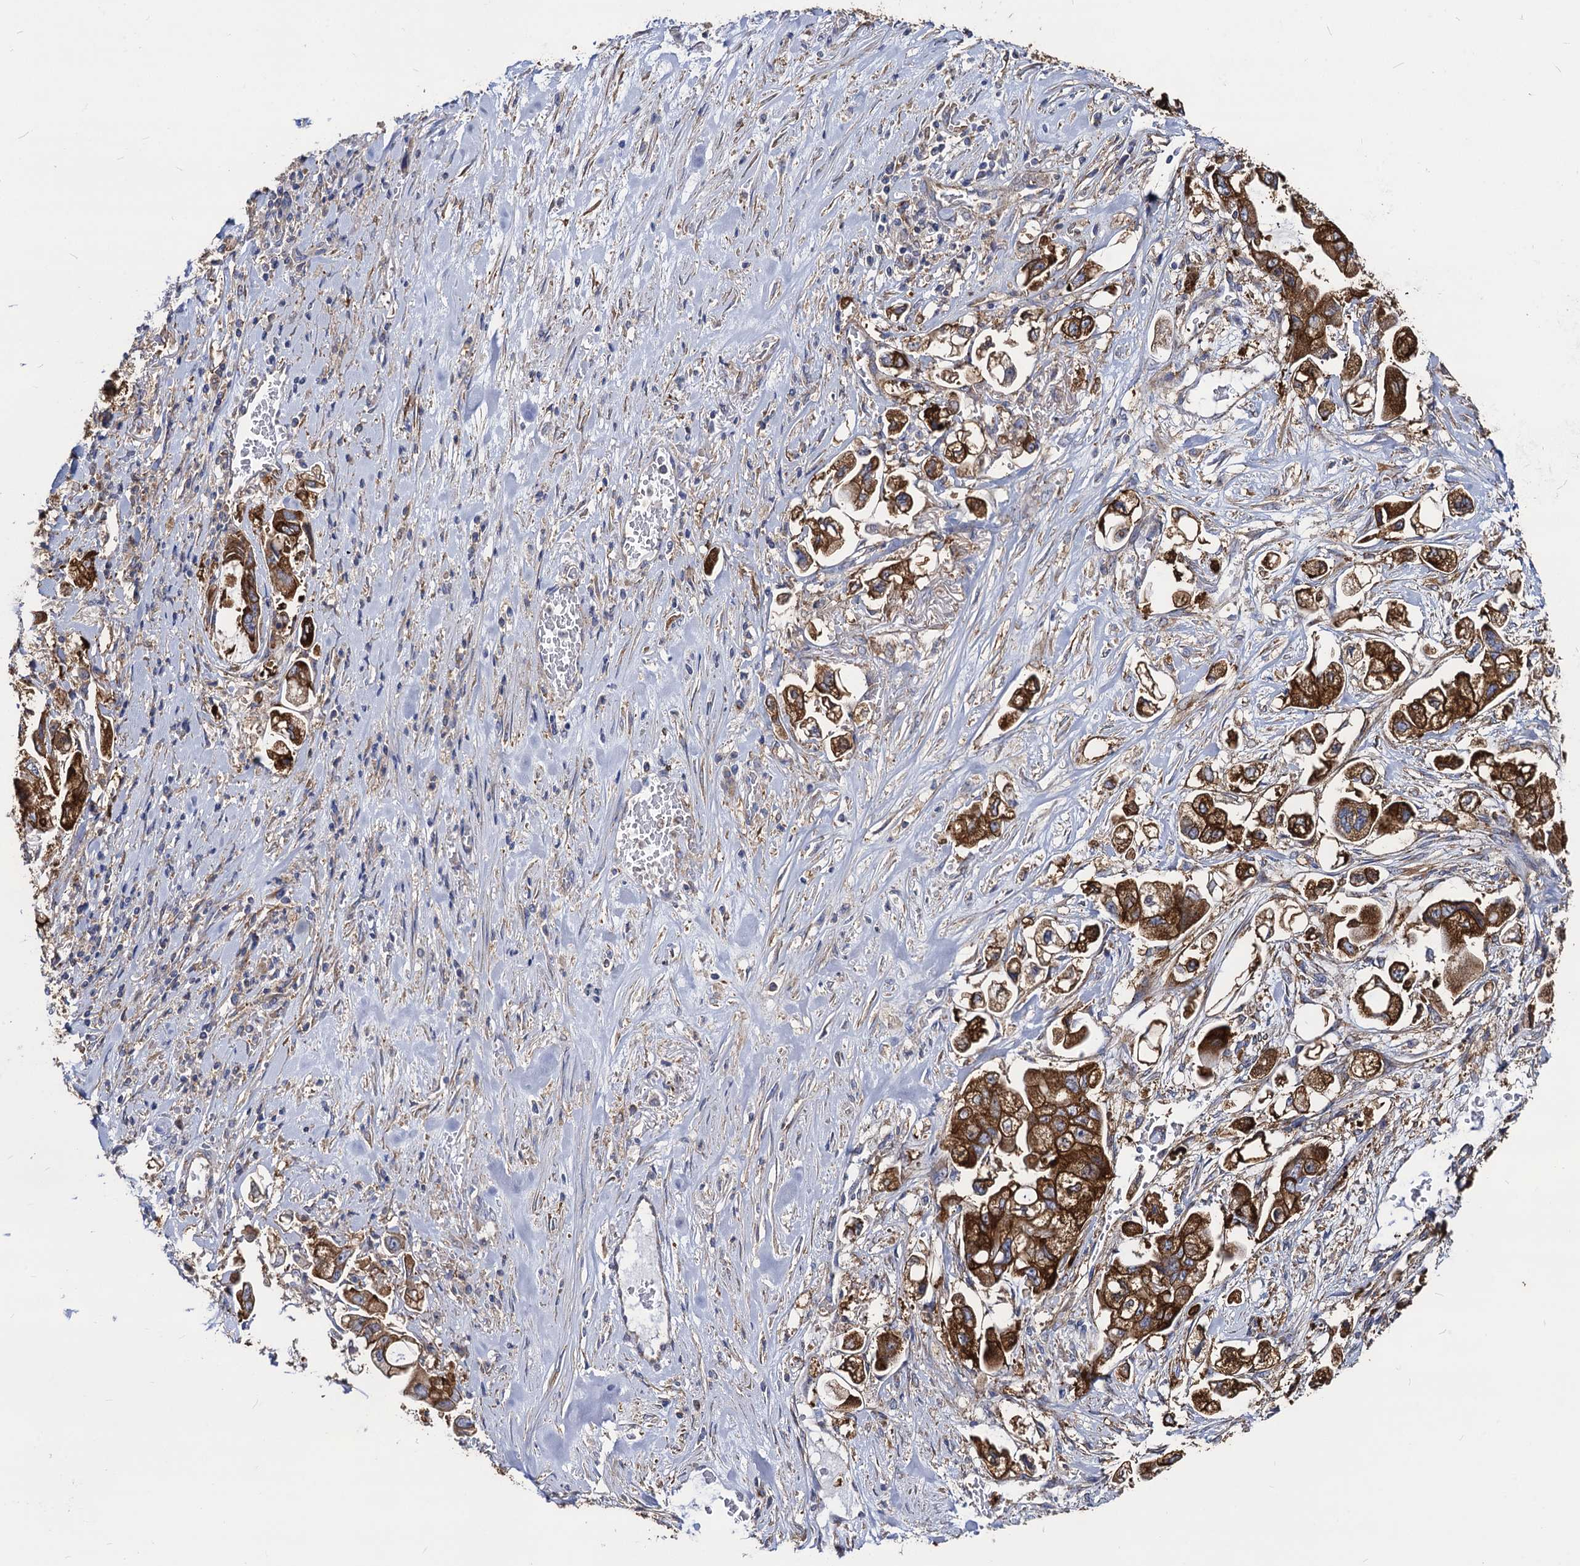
{"staining": {"intensity": "strong", "quantity": ">75%", "location": "cytoplasmic/membranous"}, "tissue": "stomach cancer", "cell_type": "Tumor cells", "image_type": "cancer", "snomed": [{"axis": "morphology", "description": "Adenocarcinoma, NOS"}, {"axis": "topography", "description": "Stomach"}], "caption": "Protein staining exhibits strong cytoplasmic/membranous staining in approximately >75% of tumor cells in stomach cancer. (DAB IHC with brightfield microscopy, high magnification).", "gene": "DYDC1", "patient": {"sex": "male", "age": 62}}